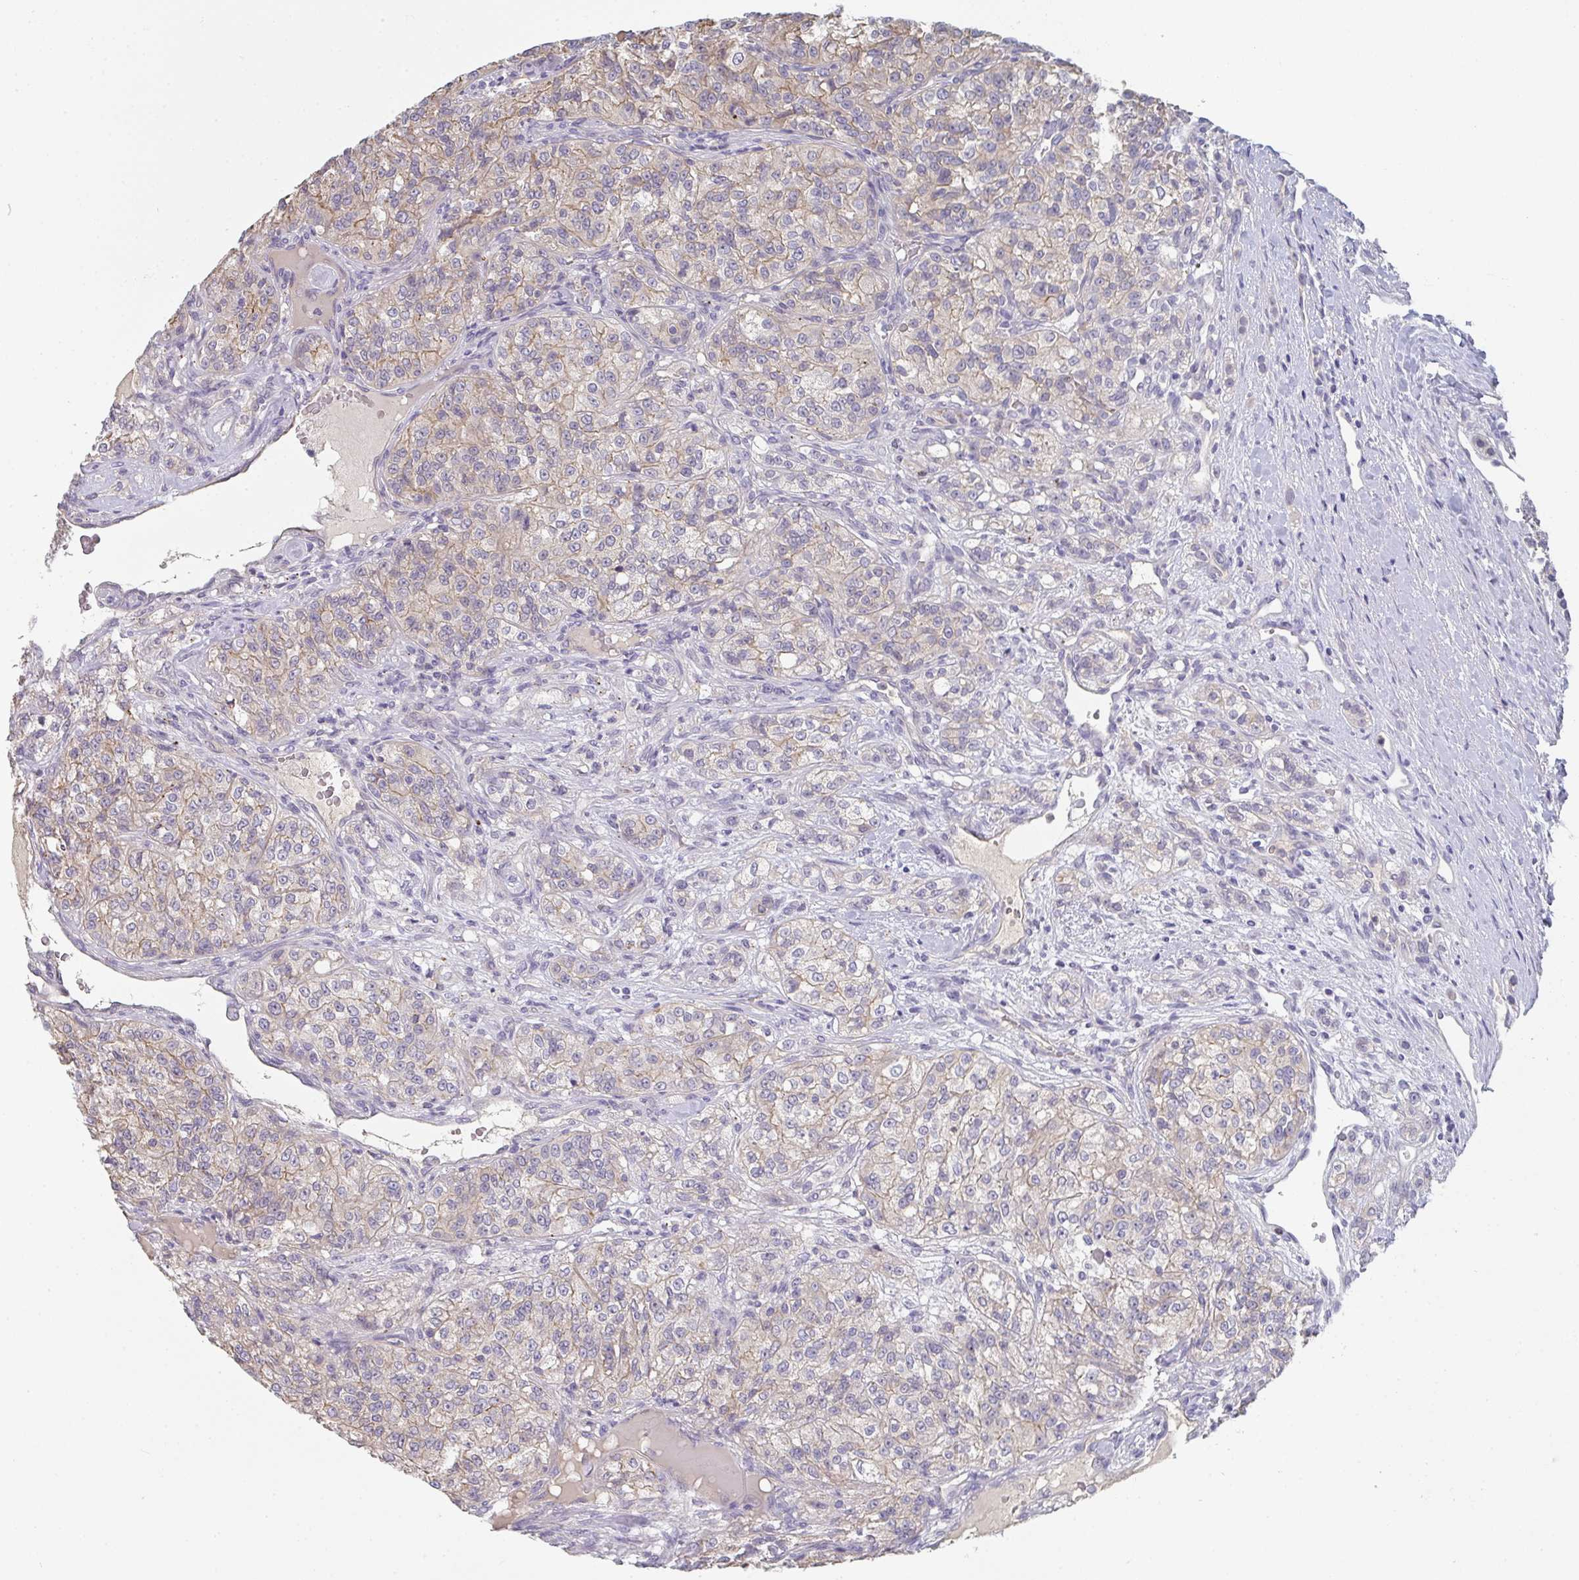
{"staining": {"intensity": "weak", "quantity": "25%-75%", "location": "cytoplasmic/membranous"}, "tissue": "renal cancer", "cell_type": "Tumor cells", "image_type": "cancer", "snomed": [{"axis": "morphology", "description": "Adenocarcinoma, NOS"}, {"axis": "topography", "description": "Kidney"}], "caption": "This micrograph exhibits IHC staining of adenocarcinoma (renal), with low weak cytoplasmic/membranous positivity in approximately 25%-75% of tumor cells.", "gene": "CHMP5", "patient": {"sex": "female", "age": 63}}